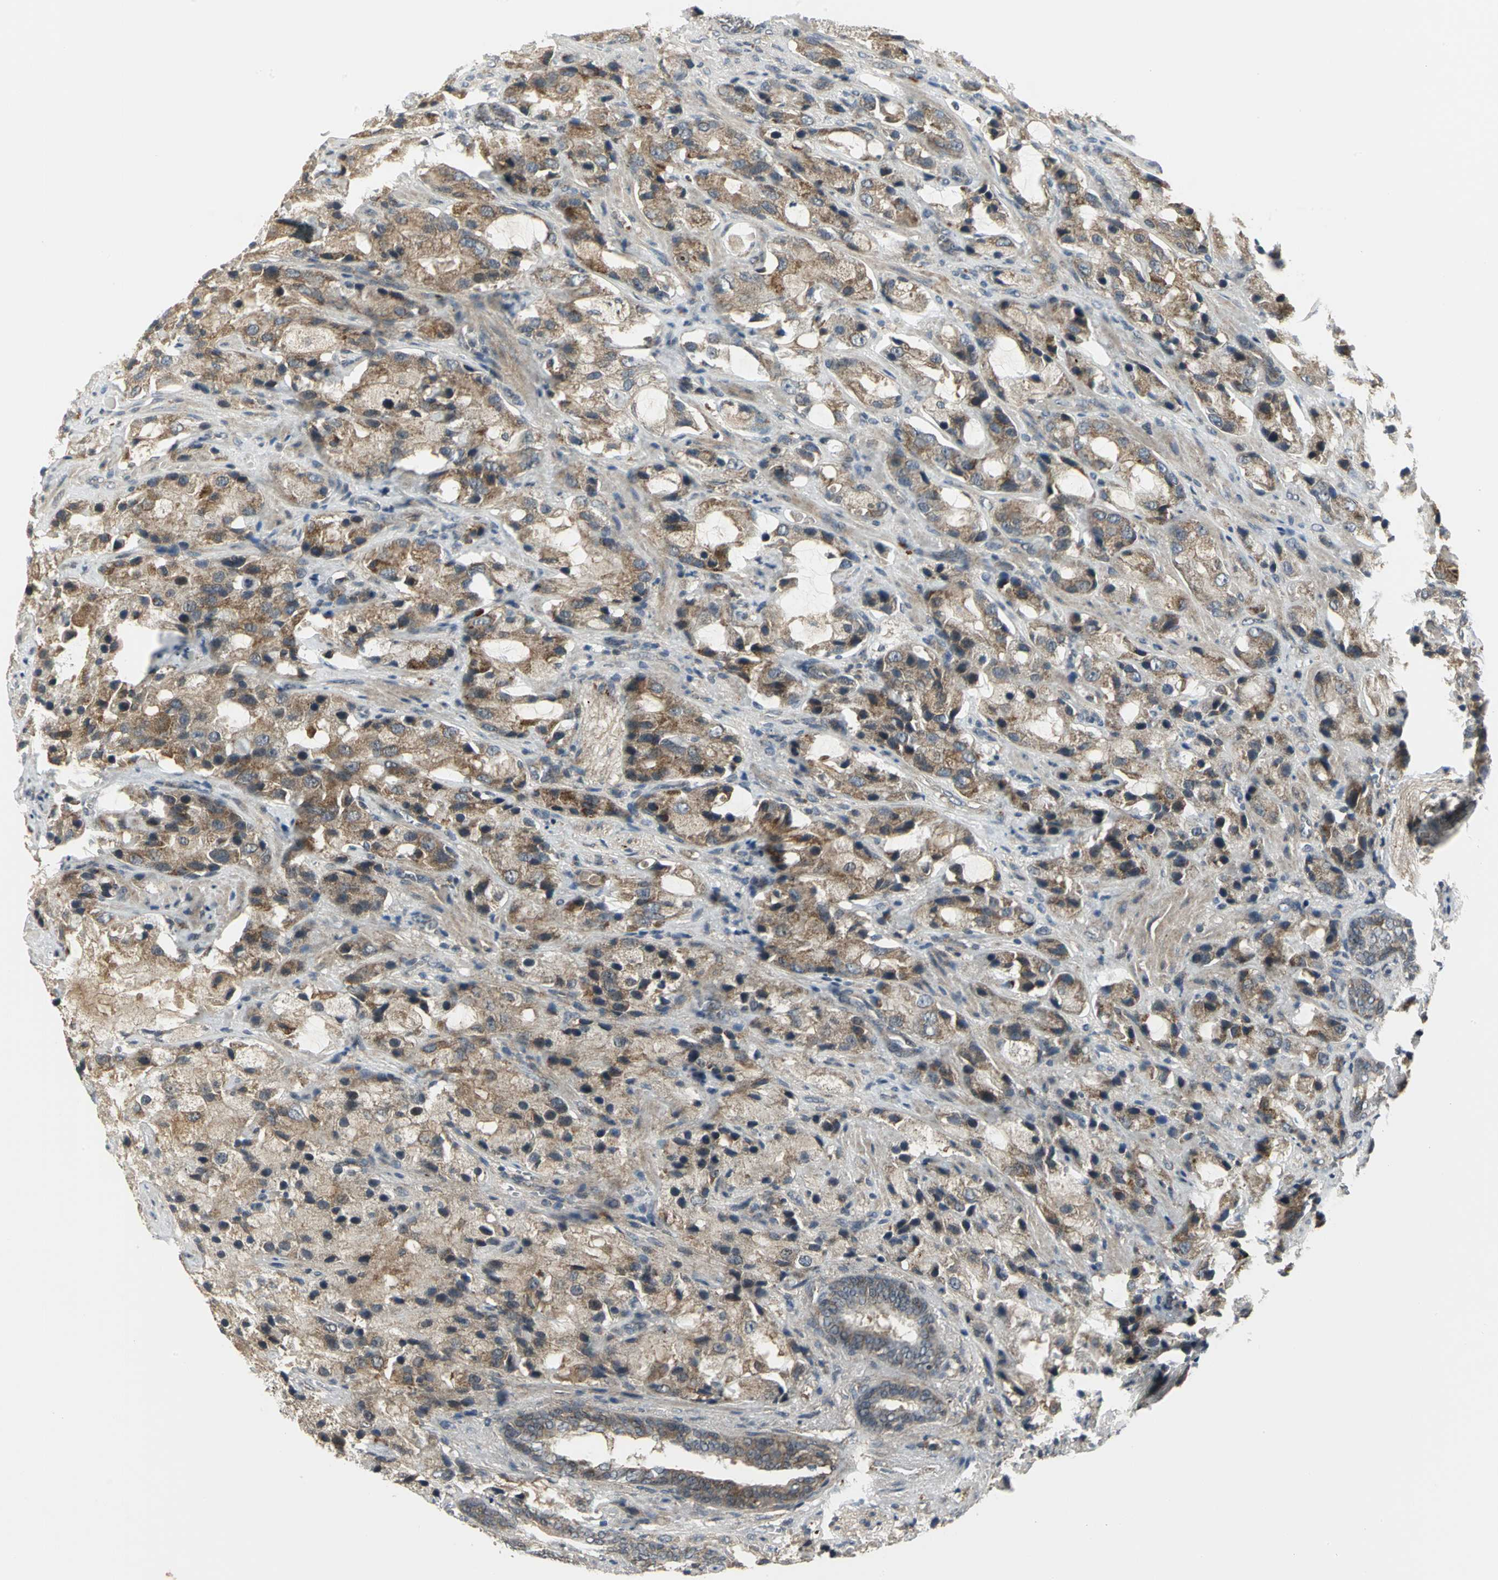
{"staining": {"intensity": "moderate", "quantity": ">75%", "location": "cytoplasmic/membranous"}, "tissue": "prostate cancer", "cell_type": "Tumor cells", "image_type": "cancer", "snomed": [{"axis": "morphology", "description": "Adenocarcinoma, High grade"}, {"axis": "topography", "description": "Prostate"}], "caption": "Tumor cells show medium levels of moderate cytoplasmic/membranous staining in approximately >75% of cells in prostate cancer (adenocarcinoma (high-grade)).", "gene": "MAPK8IP3", "patient": {"sex": "male", "age": 70}}